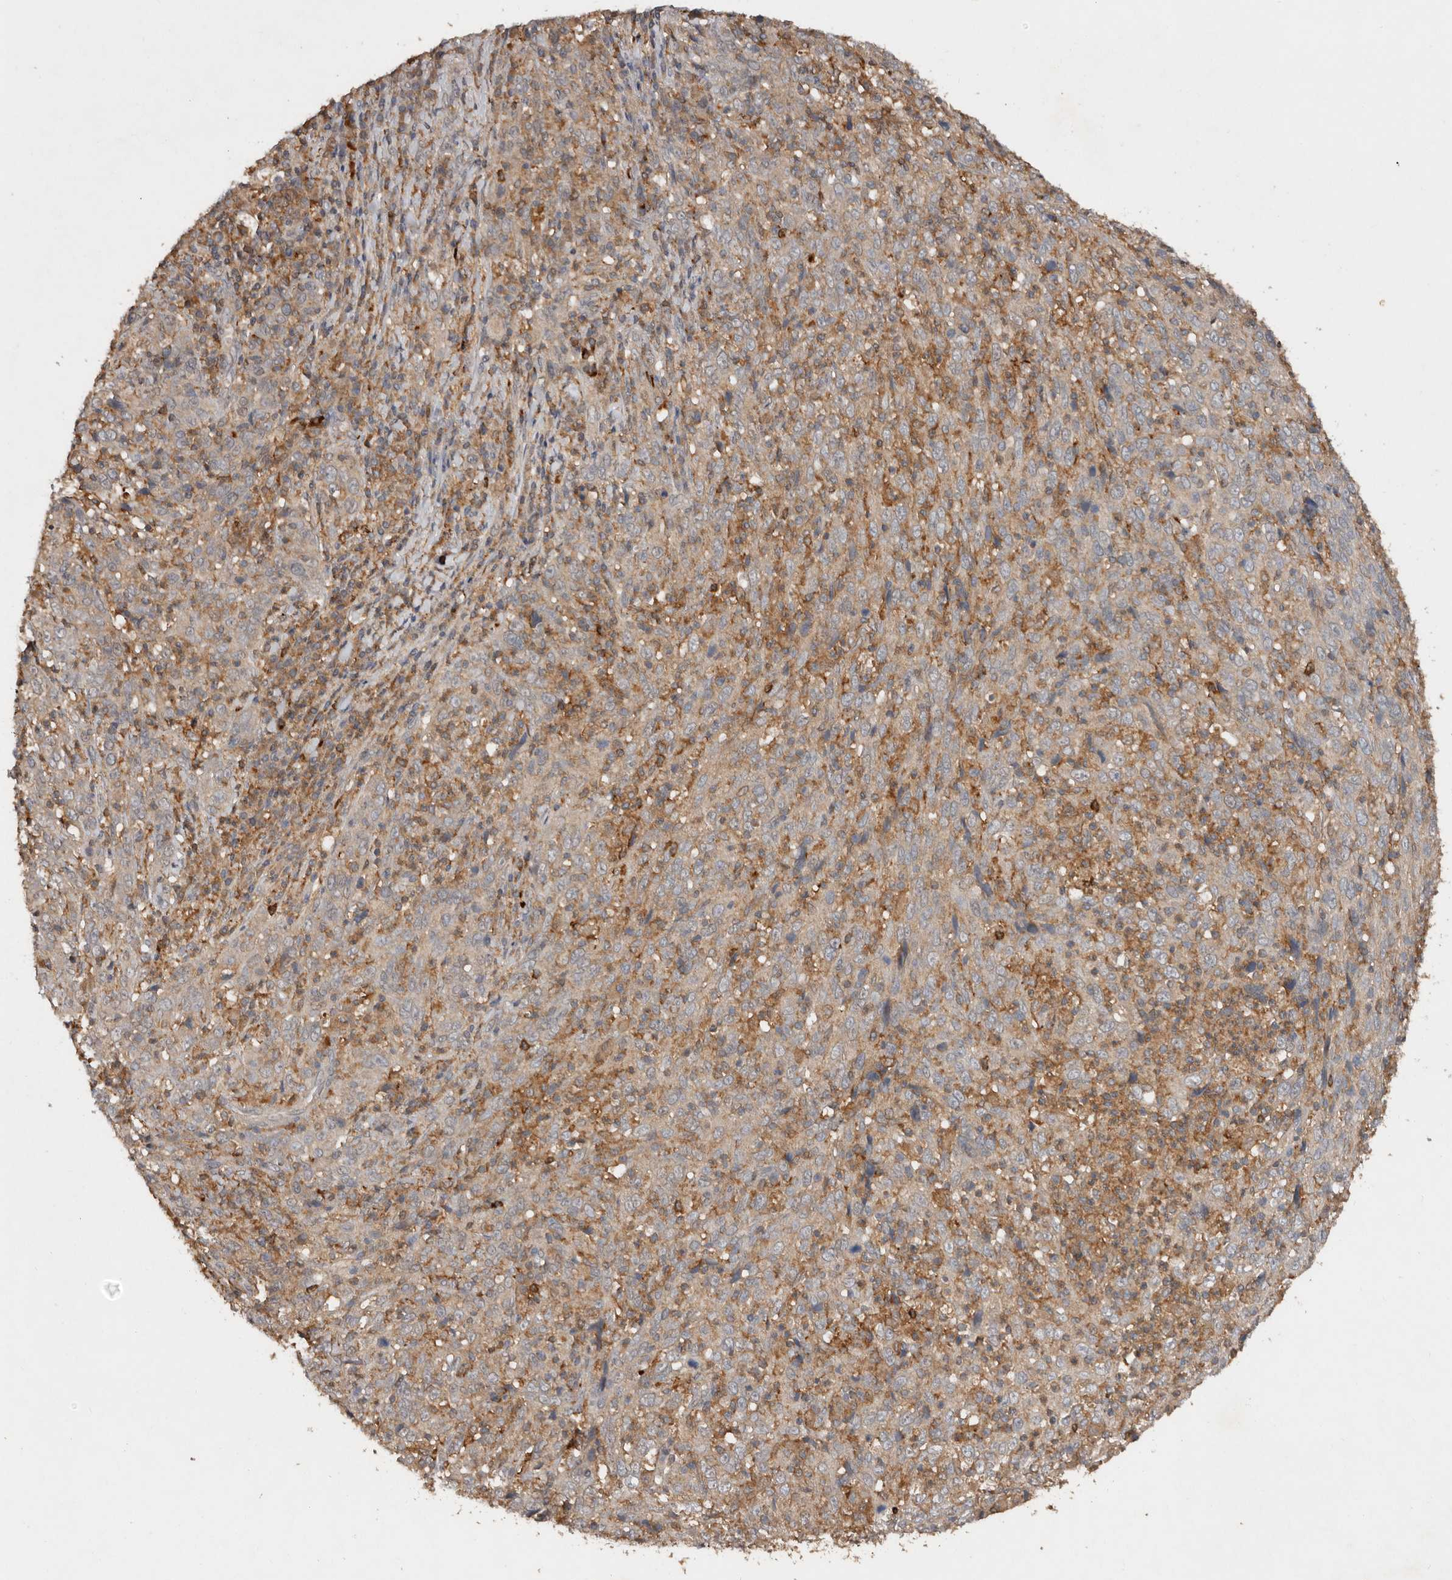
{"staining": {"intensity": "weak", "quantity": ">75%", "location": "cytoplasmic/membranous"}, "tissue": "cervical cancer", "cell_type": "Tumor cells", "image_type": "cancer", "snomed": [{"axis": "morphology", "description": "Squamous cell carcinoma, NOS"}, {"axis": "topography", "description": "Cervix"}], "caption": "Immunohistochemistry (IHC) of human cervical cancer (squamous cell carcinoma) demonstrates low levels of weak cytoplasmic/membranous expression in approximately >75% of tumor cells.", "gene": "EDEM1", "patient": {"sex": "female", "age": 46}}